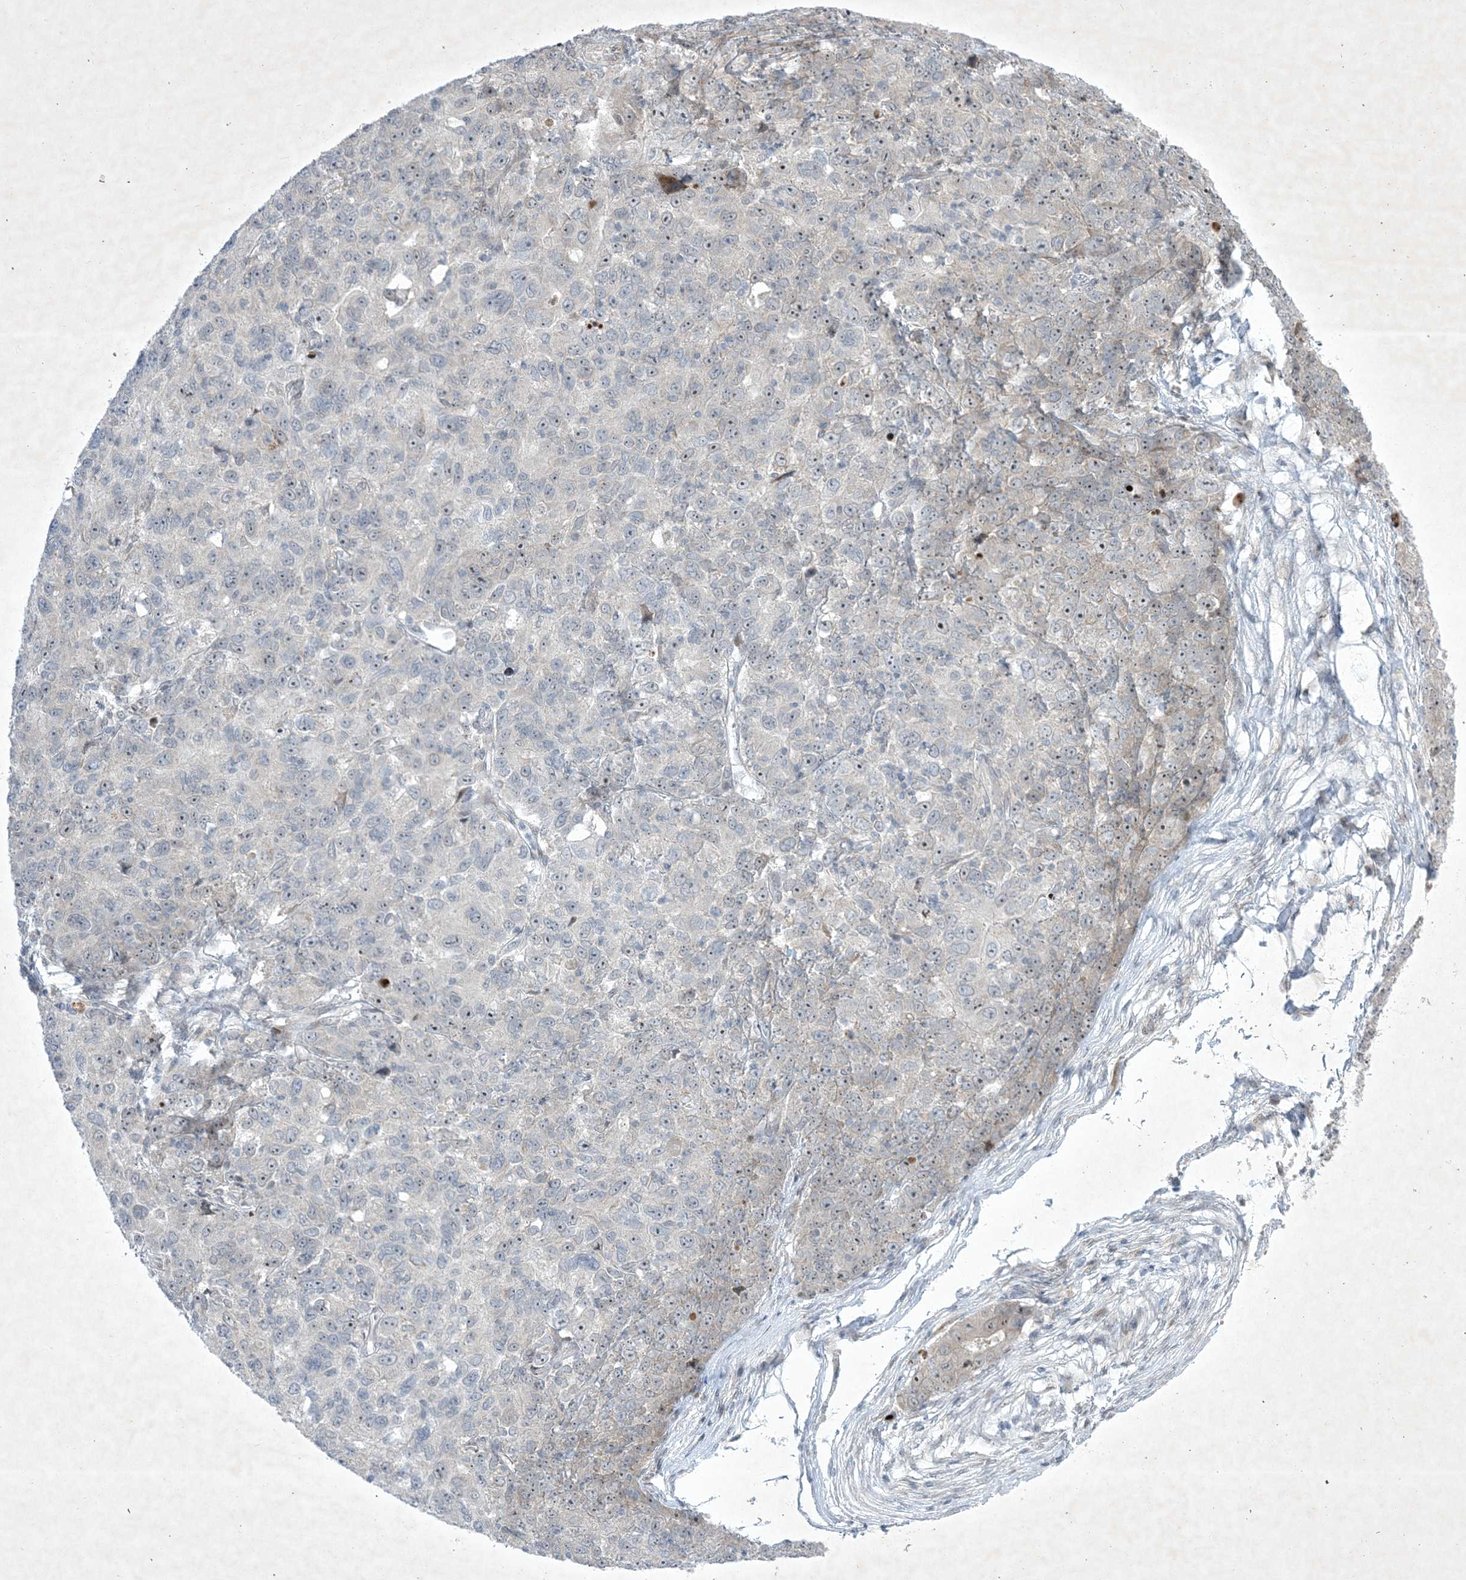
{"staining": {"intensity": "negative", "quantity": "none", "location": "none"}, "tissue": "ovarian cancer", "cell_type": "Tumor cells", "image_type": "cancer", "snomed": [{"axis": "morphology", "description": "Carcinoma, endometroid"}, {"axis": "topography", "description": "Ovary"}], "caption": "DAB immunohistochemical staining of ovarian cancer (endometroid carcinoma) displays no significant staining in tumor cells. (IHC, brightfield microscopy, high magnification).", "gene": "SOGA3", "patient": {"sex": "female", "age": 42}}